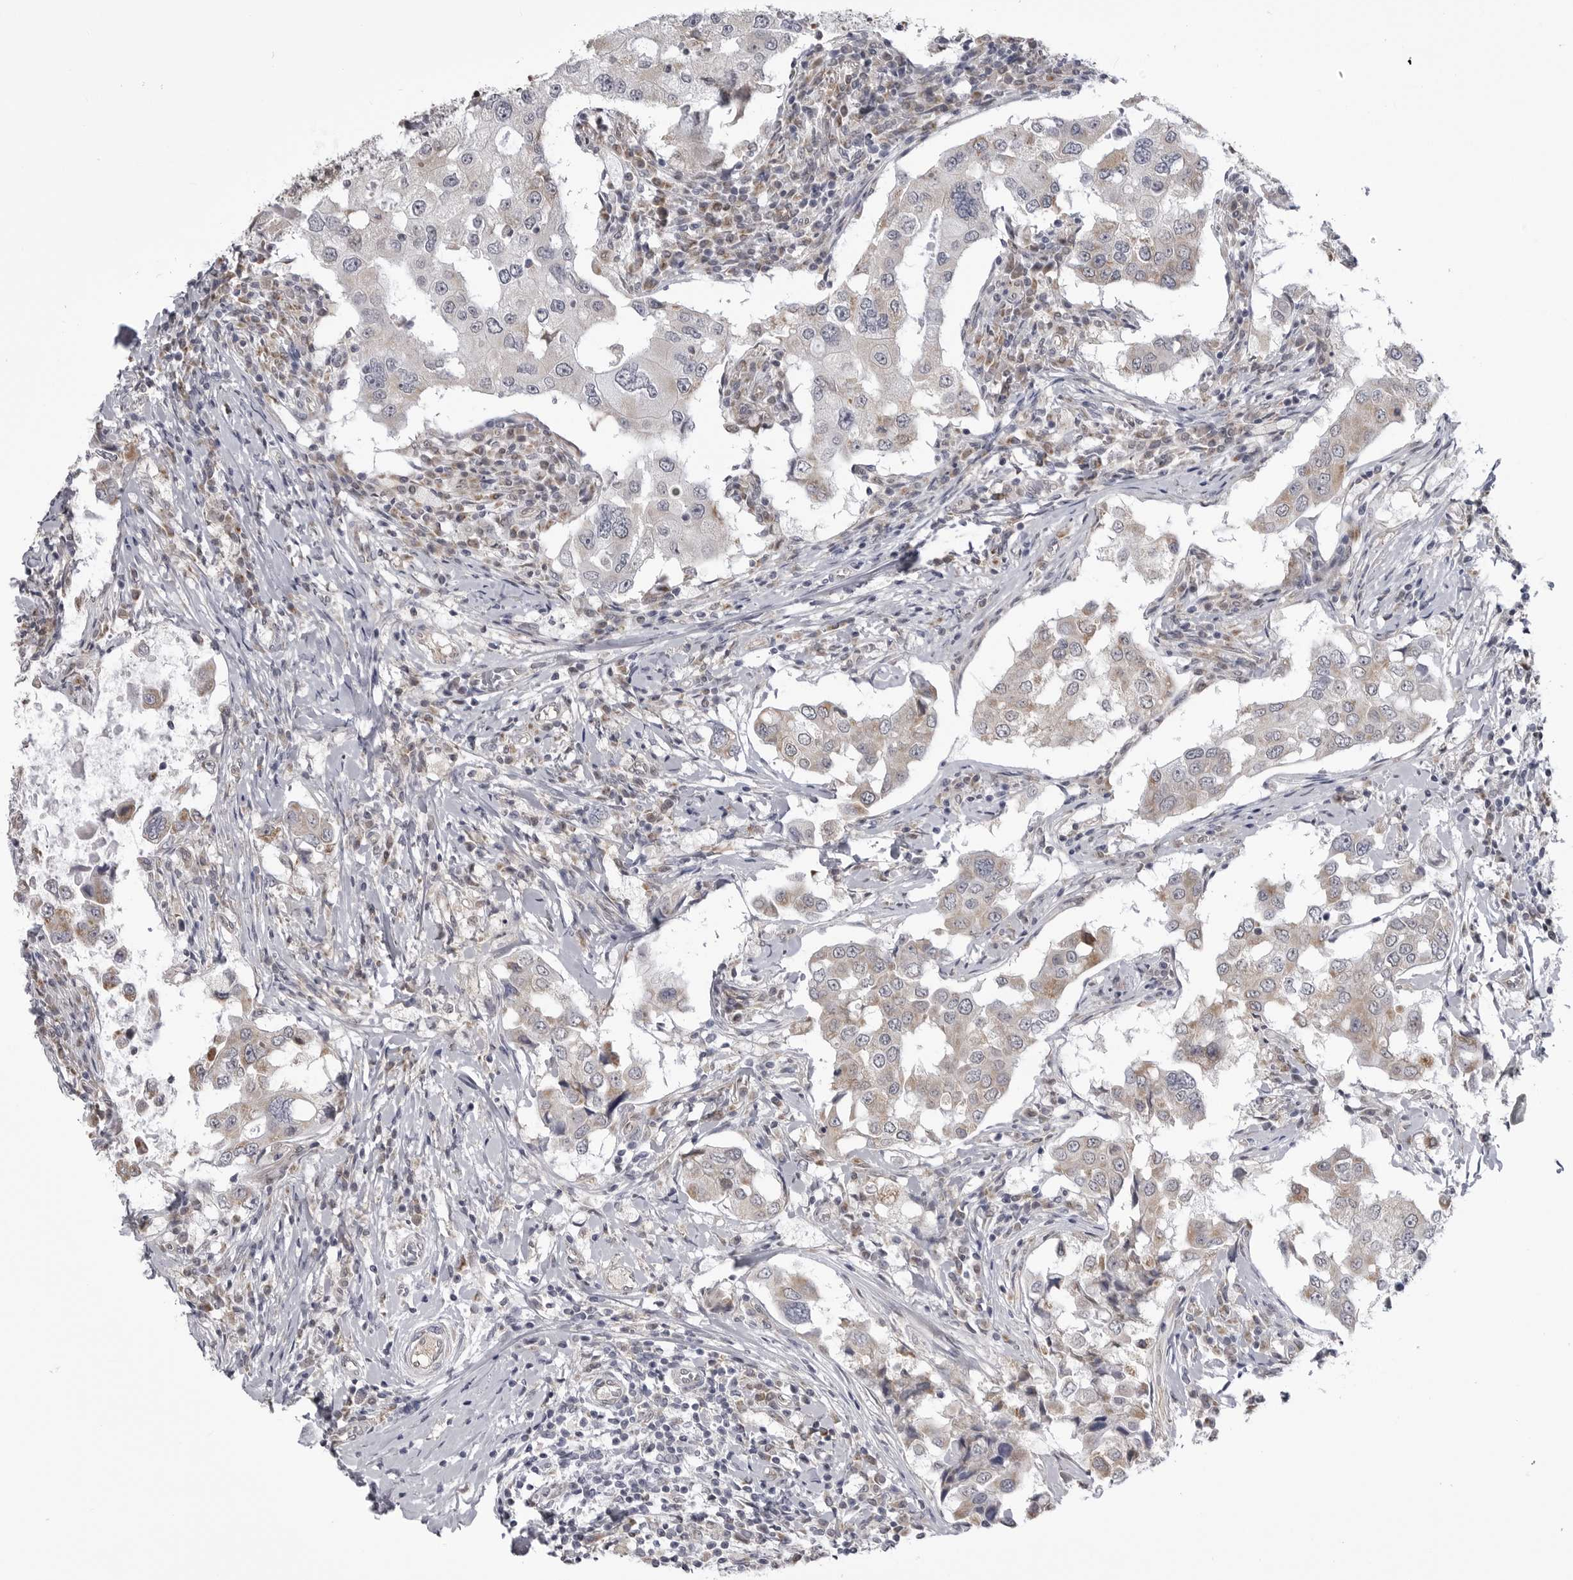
{"staining": {"intensity": "weak", "quantity": "25%-75%", "location": "cytoplasmic/membranous"}, "tissue": "breast cancer", "cell_type": "Tumor cells", "image_type": "cancer", "snomed": [{"axis": "morphology", "description": "Duct carcinoma"}, {"axis": "topography", "description": "Breast"}], "caption": "A photomicrograph of invasive ductal carcinoma (breast) stained for a protein displays weak cytoplasmic/membranous brown staining in tumor cells.", "gene": "FH", "patient": {"sex": "female", "age": 27}}